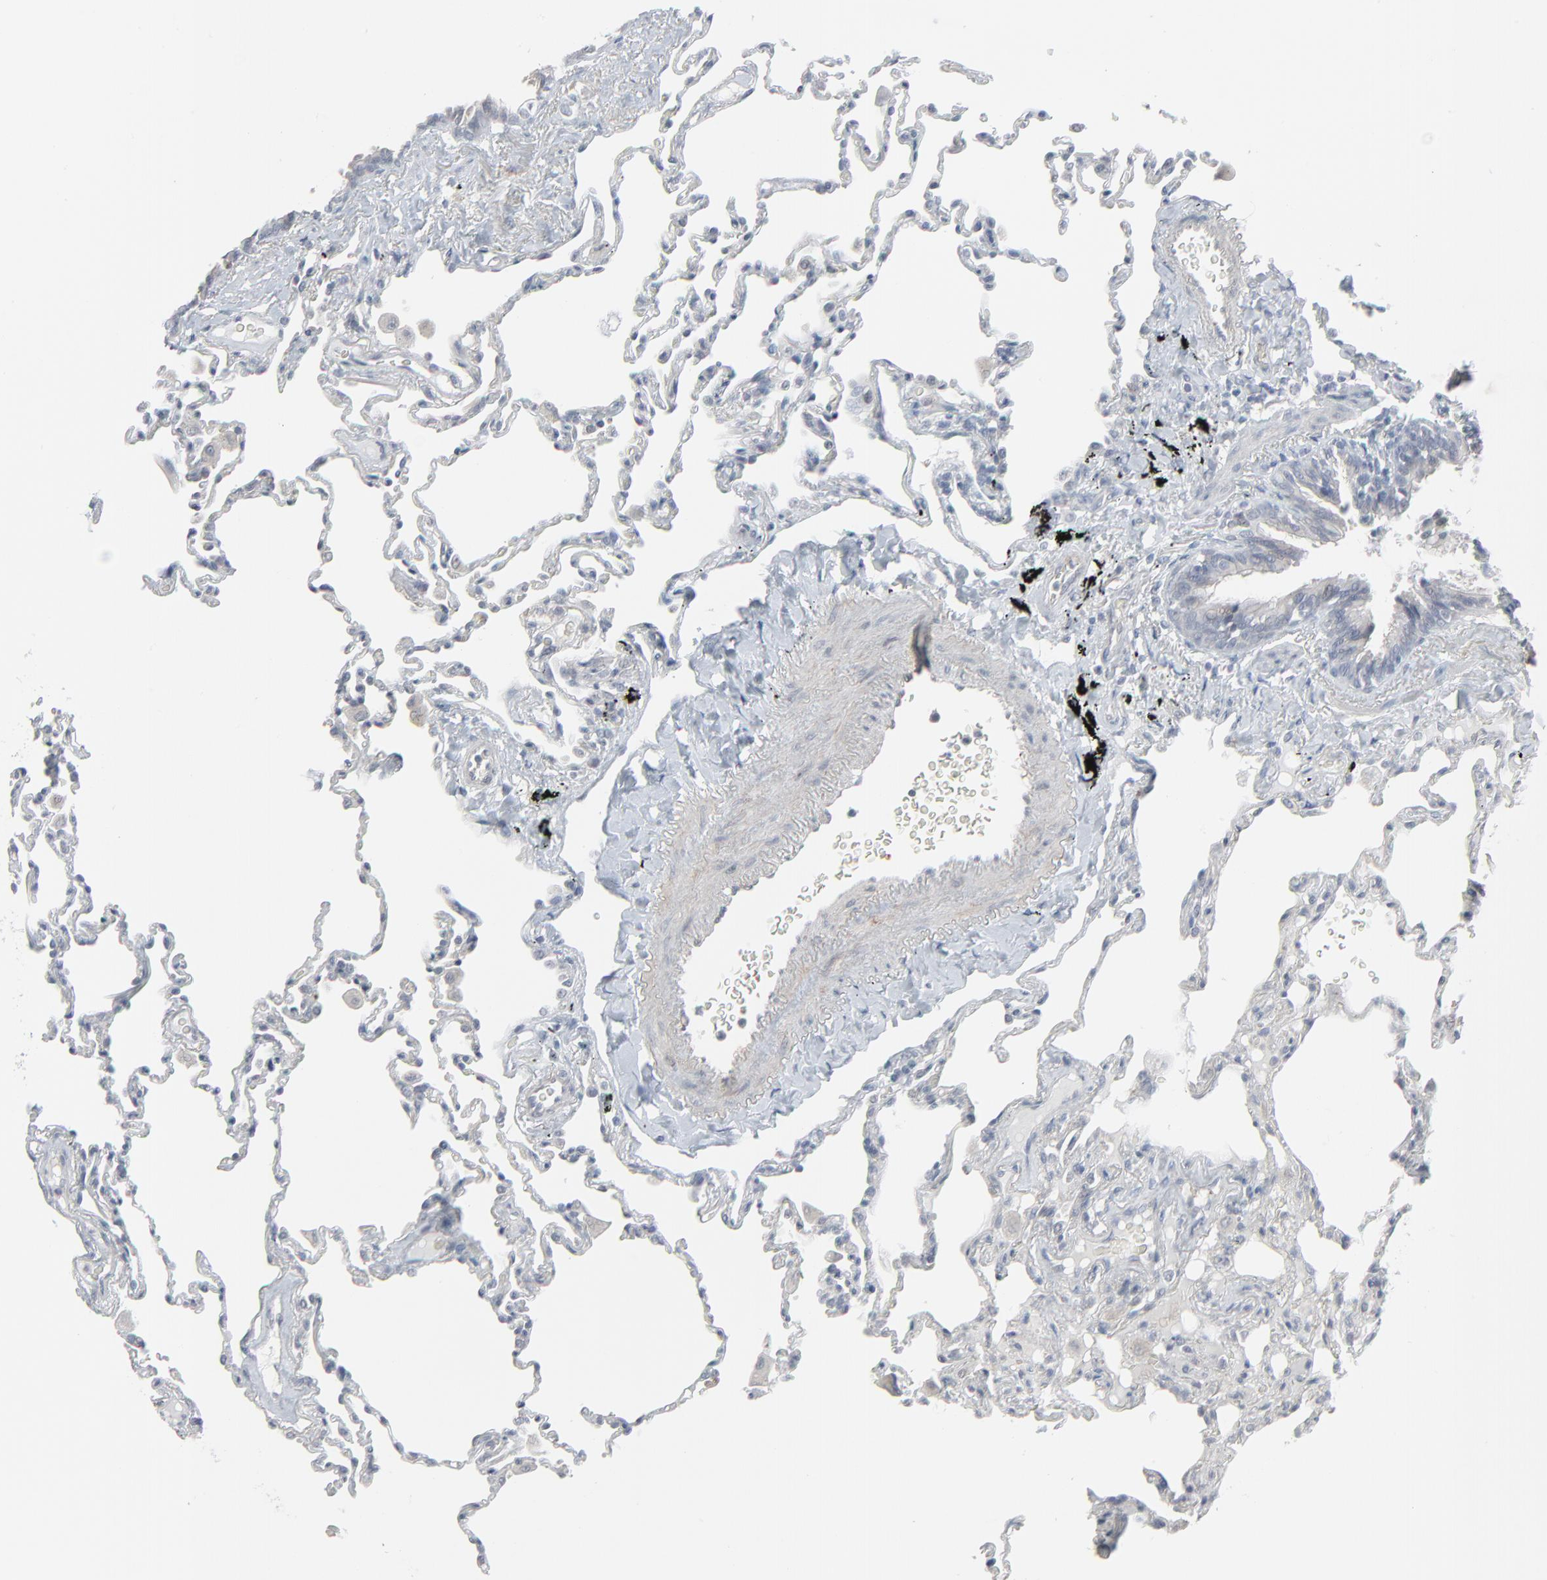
{"staining": {"intensity": "negative", "quantity": "none", "location": "none"}, "tissue": "lung", "cell_type": "Alveolar cells", "image_type": "normal", "snomed": [{"axis": "morphology", "description": "Normal tissue, NOS"}, {"axis": "topography", "description": "Lung"}], "caption": "This is an IHC histopathology image of normal human lung. There is no expression in alveolar cells.", "gene": "NEUROD1", "patient": {"sex": "male", "age": 59}}